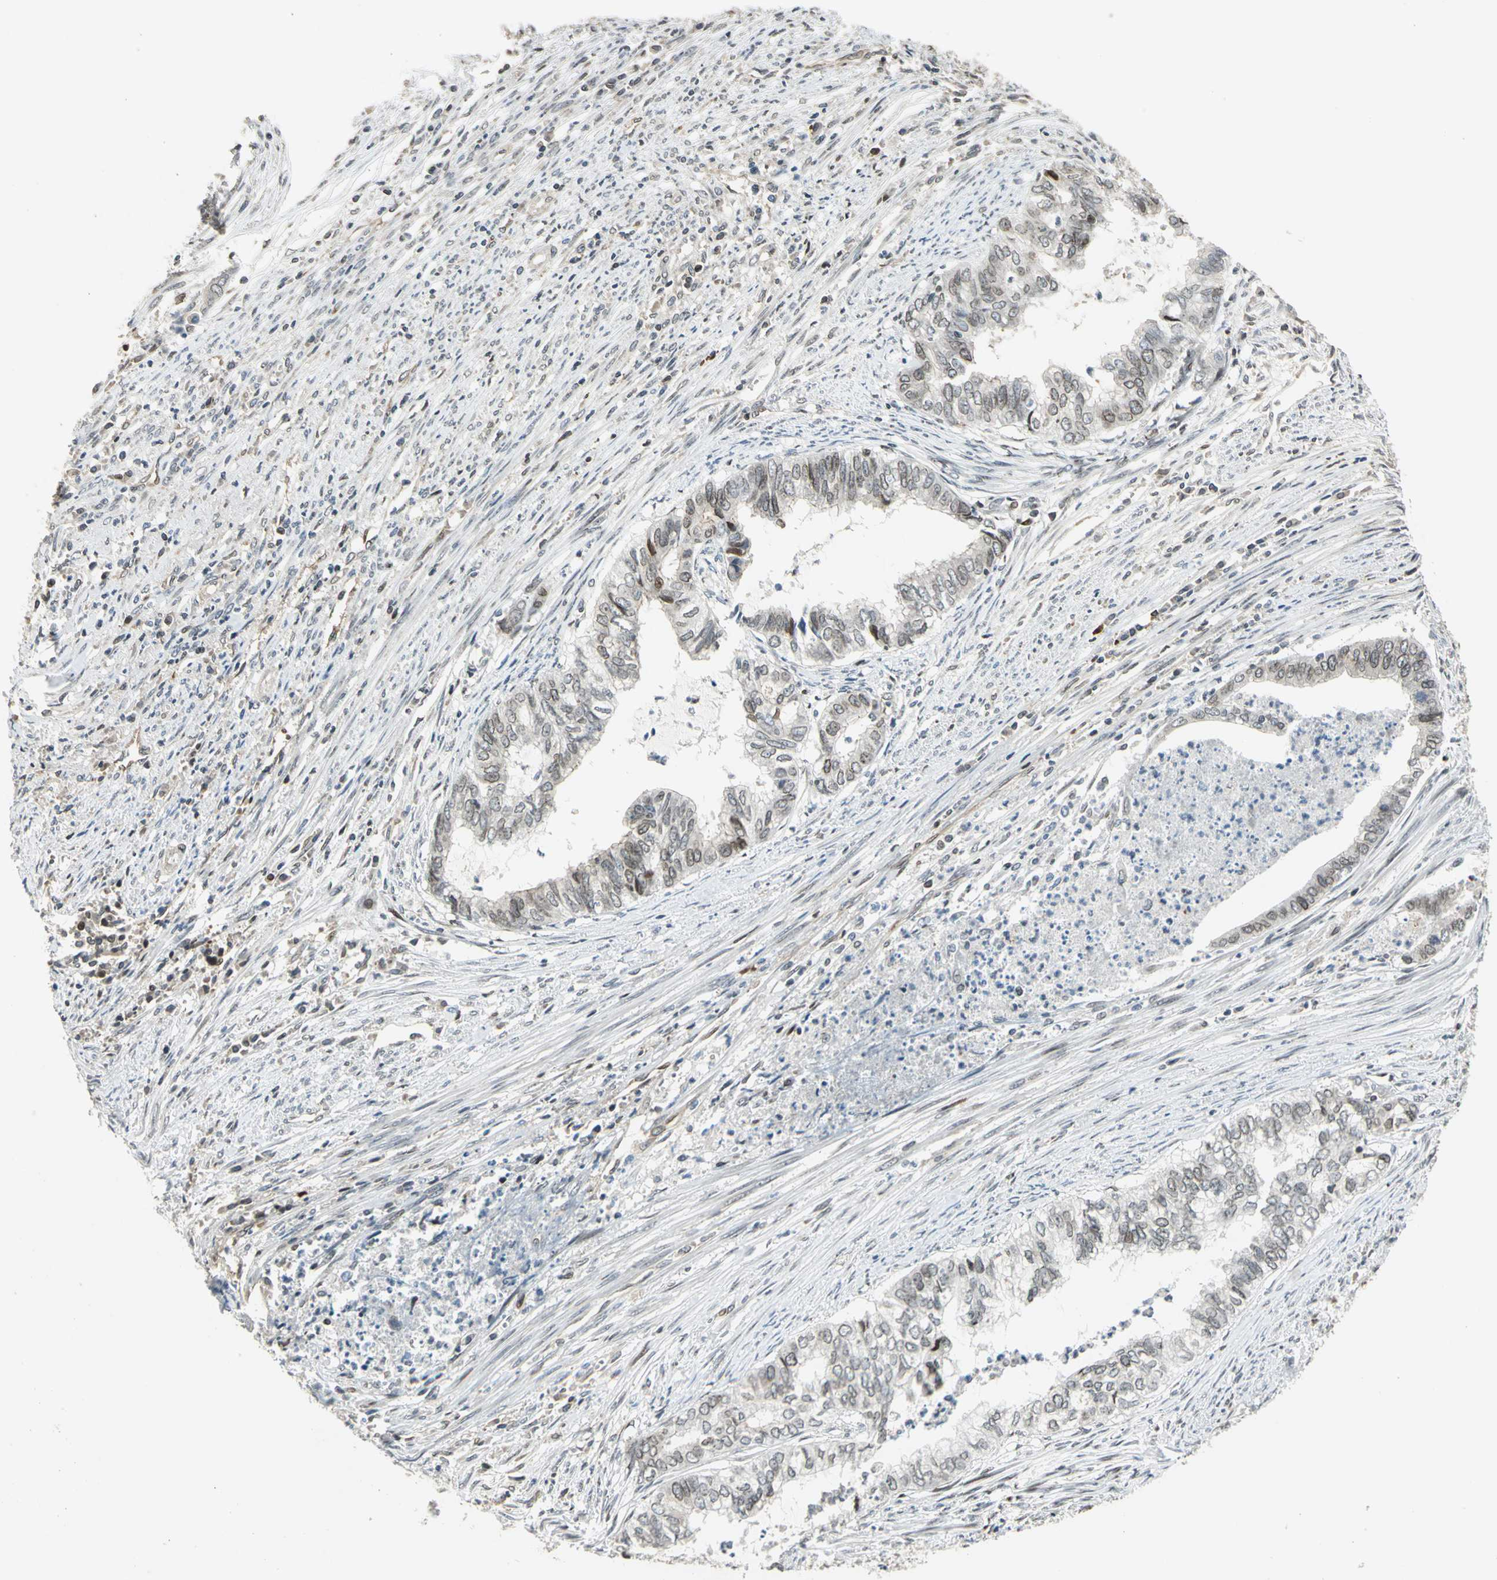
{"staining": {"intensity": "moderate", "quantity": "<25%", "location": "cytoplasmic/membranous,nuclear"}, "tissue": "endometrial cancer", "cell_type": "Tumor cells", "image_type": "cancer", "snomed": [{"axis": "morphology", "description": "Adenocarcinoma, NOS"}, {"axis": "topography", "description": "Endometrium"}], "caption": "Tumor cells reveal low levels of moderate cytoplasmic/membranous and nuclear staining in about <25% of cells in endometrial adenocarcinoma.", "gene": "BRIP1", "patient": {"sex": "female", "age": 79}}